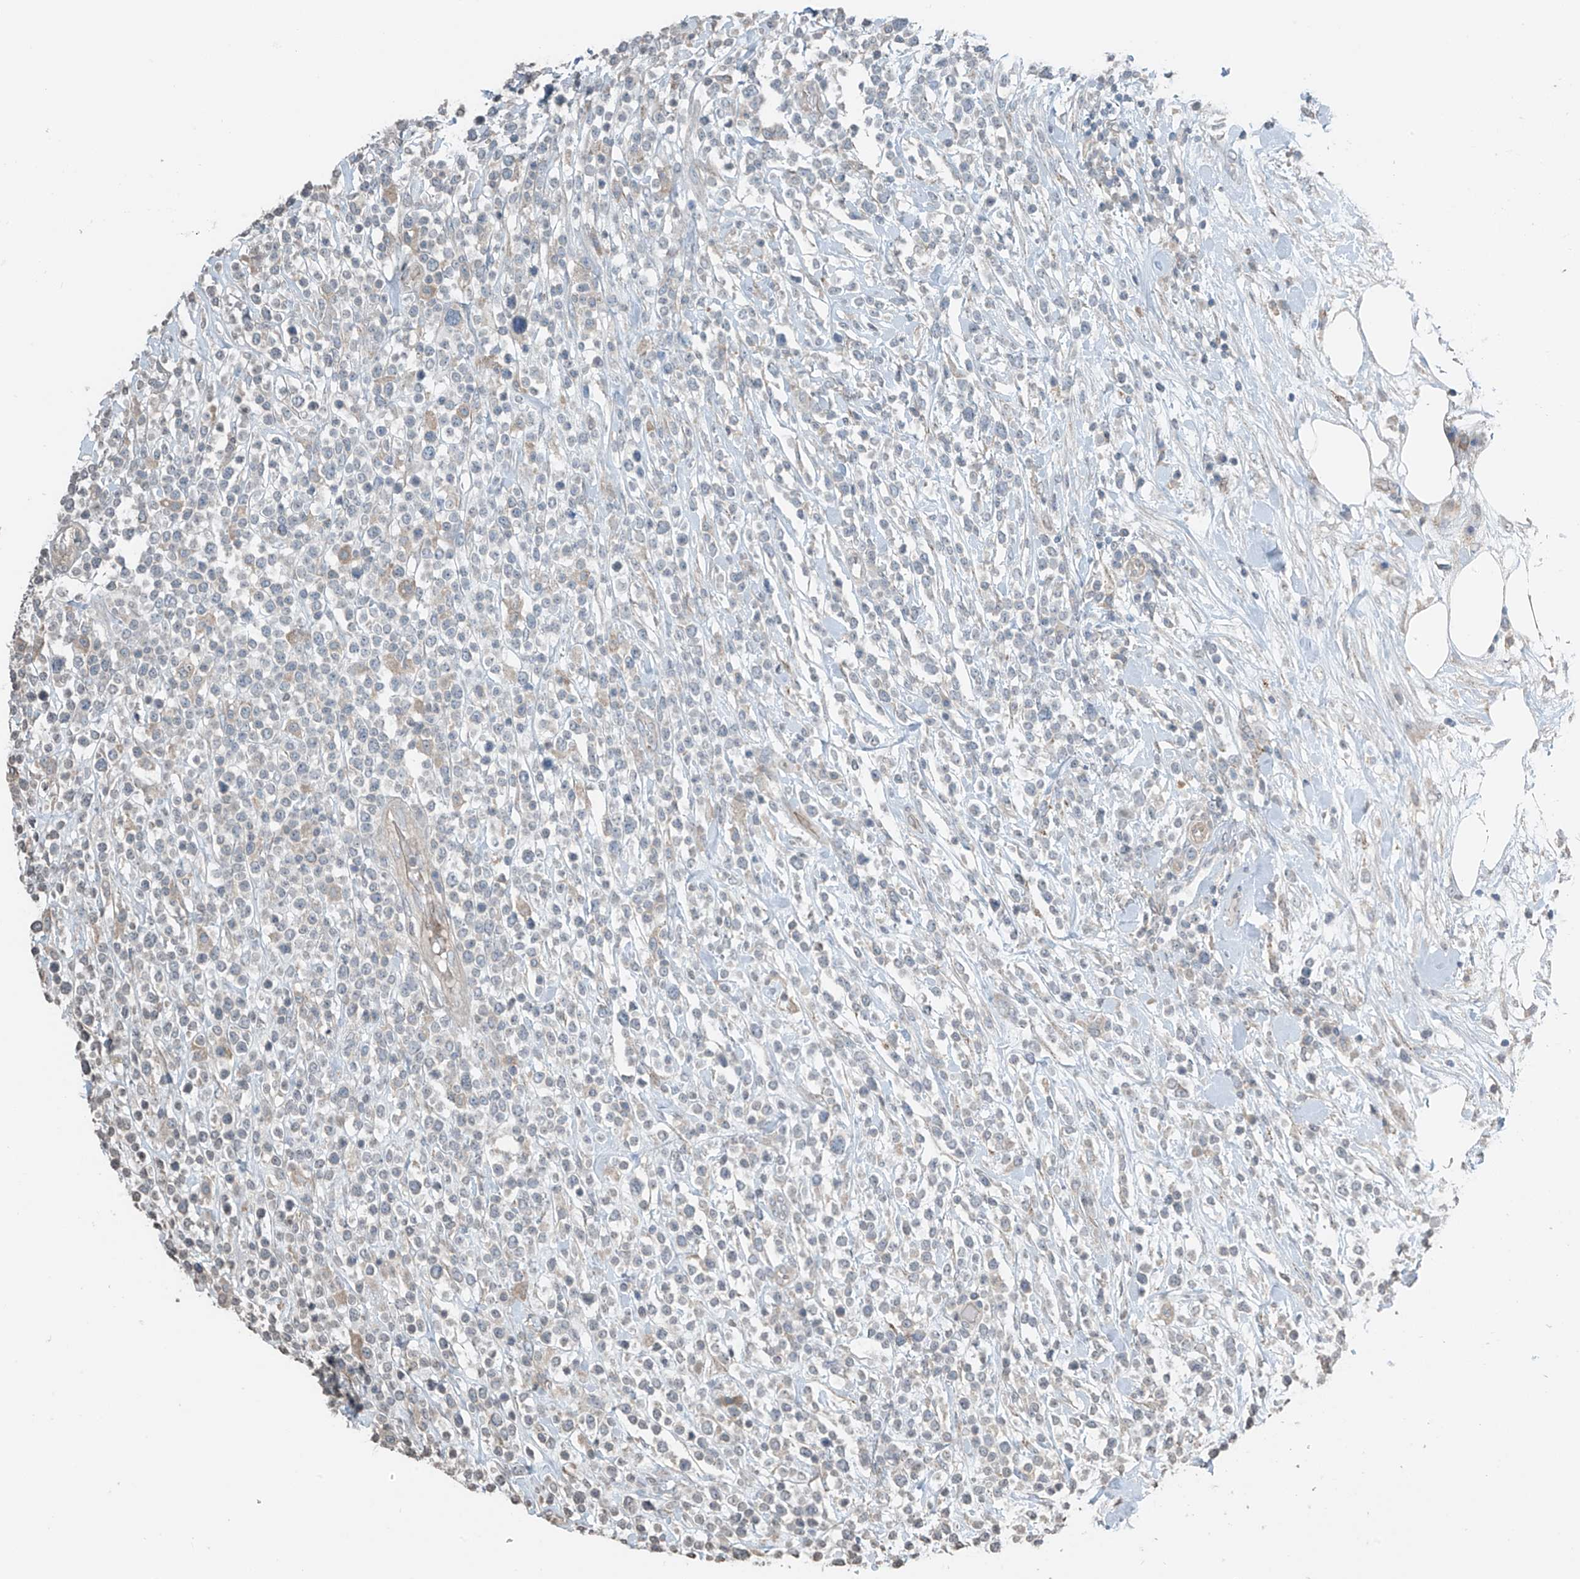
{"staining": {"intensity": "negative", "quantity": "none", "location": "none"}, "tissue": "lymphoma", "cell_type": "Tumor cells", "image_type": "cancer", "snomed": [{"axis": "morphology", "description": "Malignant lymphoma, non-Hodgkin's type, High grade"}, {"axis": "topography", "description": "Colon"}], "caption": "Image shows no protein expression in tumor cells of high-grade malignant lymphoma, non-Hodgkin's type tissue.", "gene": "HOXA11", "patient": {"sex": "female", "age": 53}}